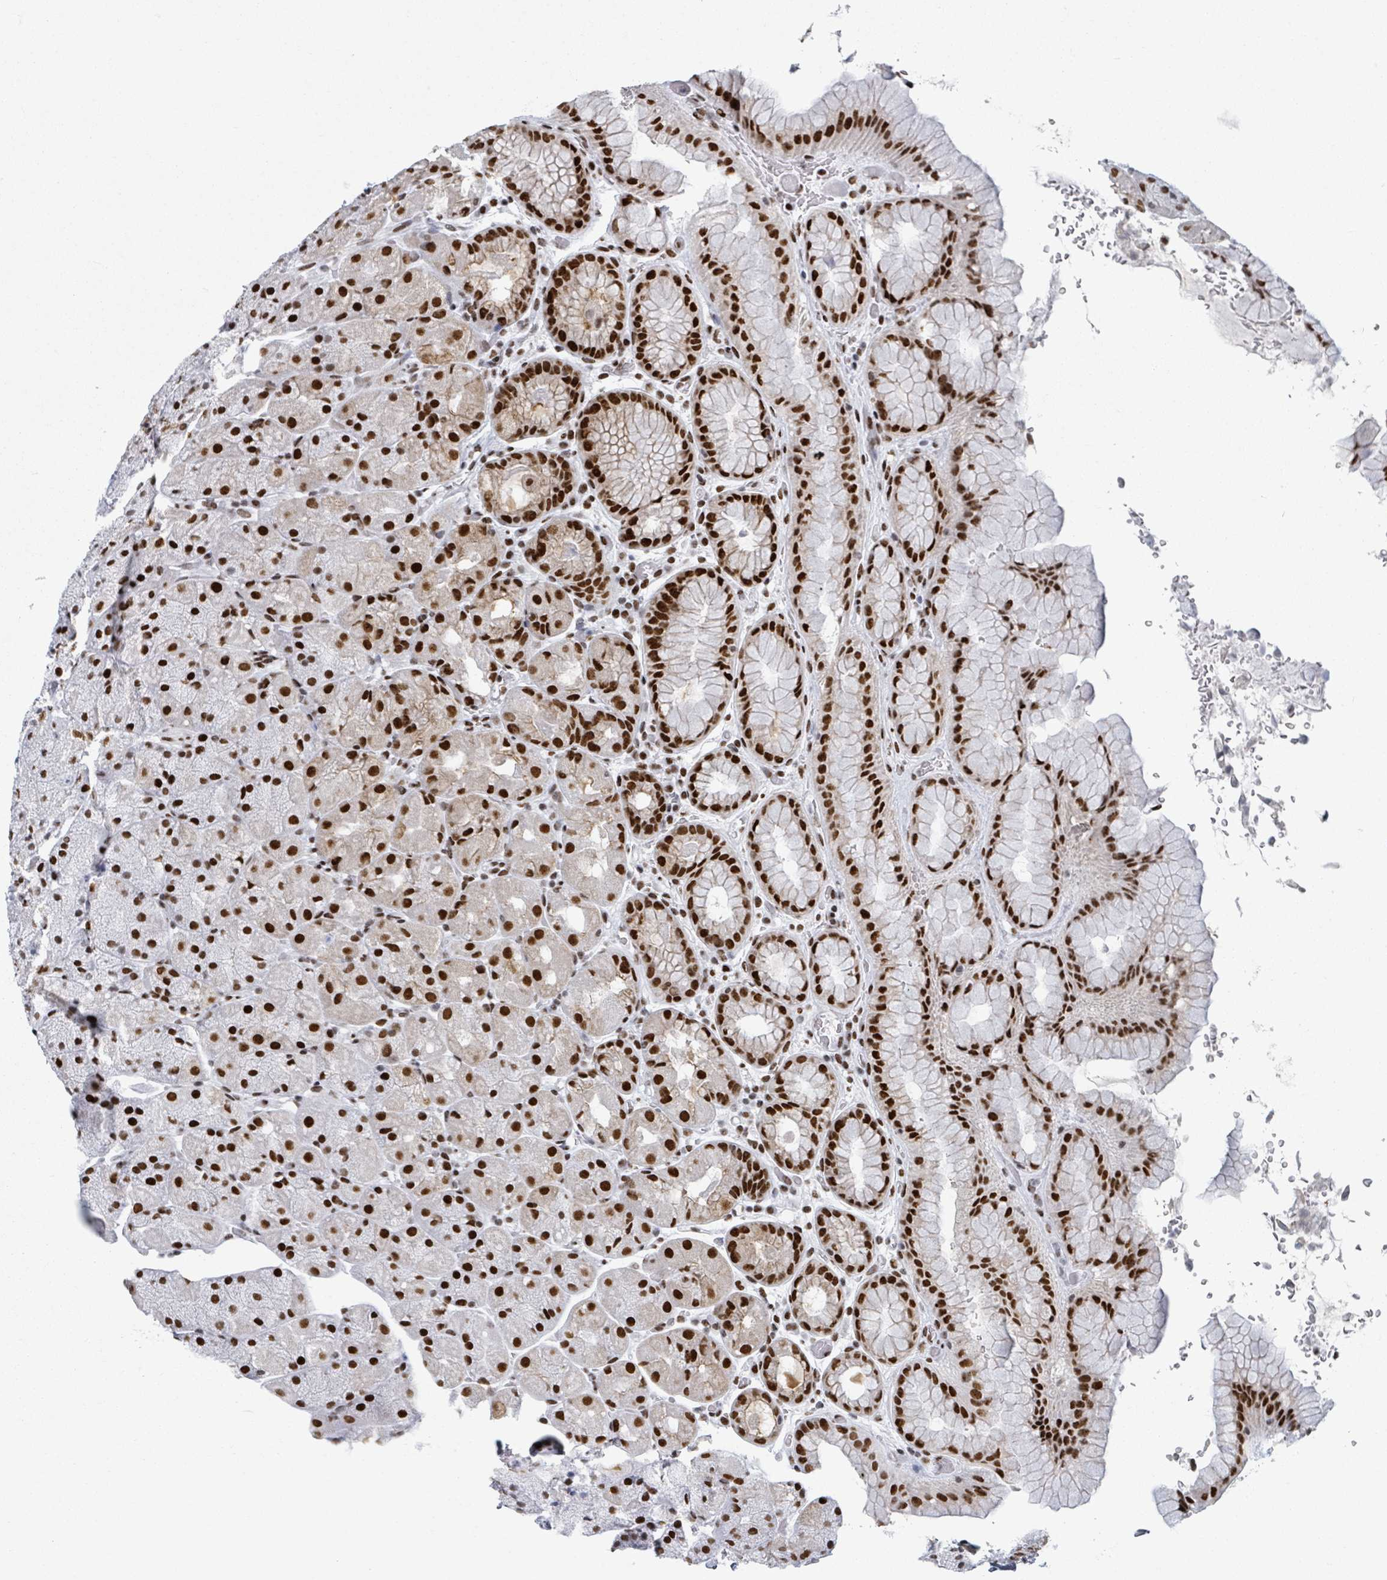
{"staining": {"intensity": "strong", "quantity": ">75%", "location": "nuclear"}, "tissue": "stomach", "cell_type": "Glandular cells", "image_type": "normal", "snomed": [{"axis": "morphology", "description": "Normal tissue, NOS"}, {"axis": "topography", "description": "Stomach, upper"}, {"axis": "topography", "description": "Stomach, lower"}], "caption": "Brown immunohistochemical staining in benign human stomach displays strong nuclear expression in approximately >75% of glandular cells.", "gene": "DHX16", "patient": {"sex": "male", "age": 67}}